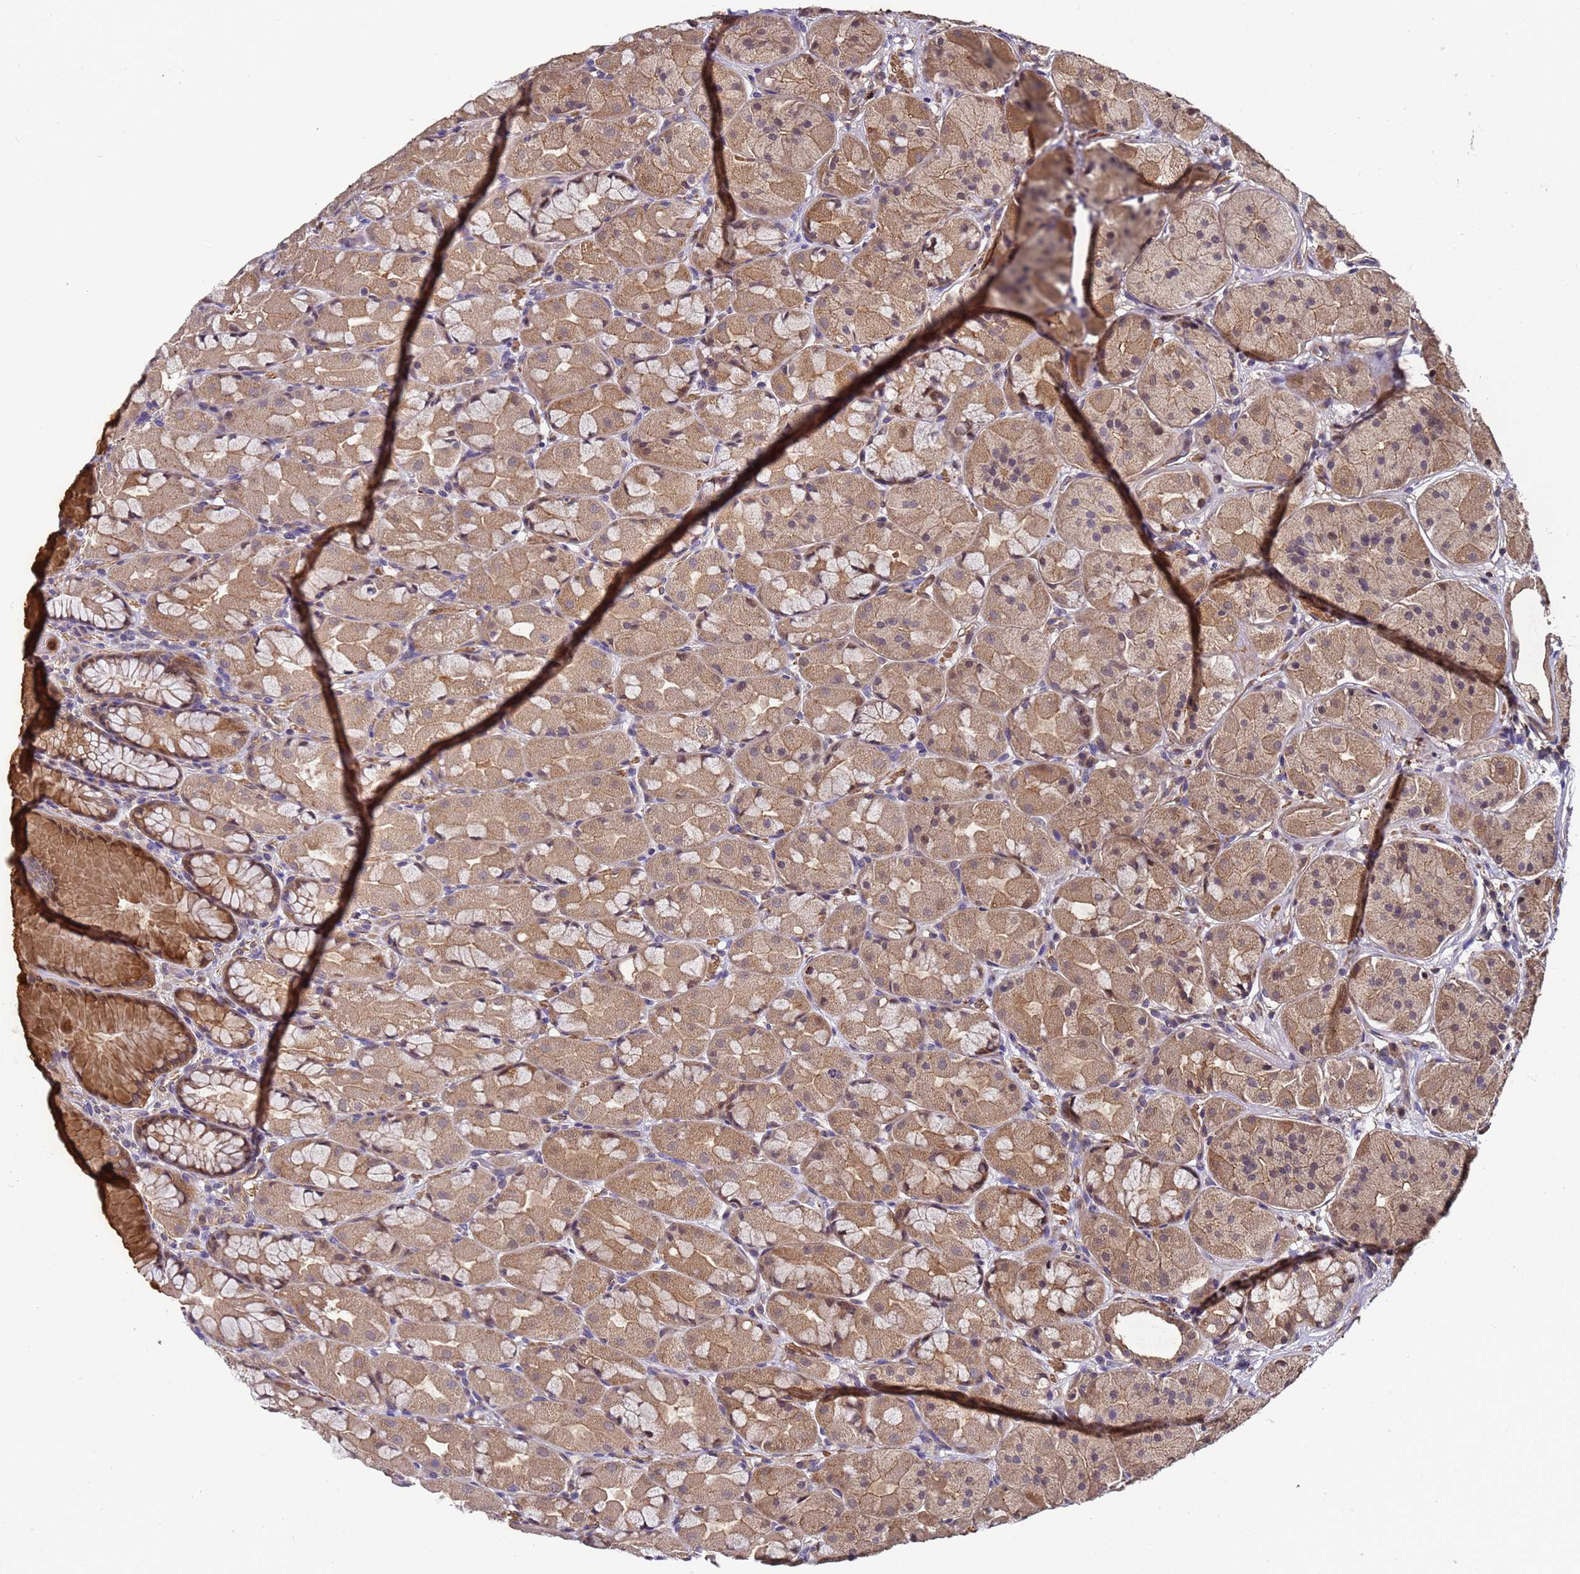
{"staining": {"intensity": "moderate", "quantity": ">75%", "location": "cytoplasmic/membranous"}, "tissue": "stomach", "cell_type": "Glandular cells", "image_type": "normal", "snomed": [{"axis": "morphology", "description": "Normal tissue, NOS"}, {"axis": "topography", "description": "Stomach"}], "caption": "Immunohistochemistry of normal stomach exhibits medium levels of moderate cytoplasmic/membranous positivity in about >75% of glandular cells.", "gene": "GSTCD", "patient": {"sex": "male", "age": 57}}